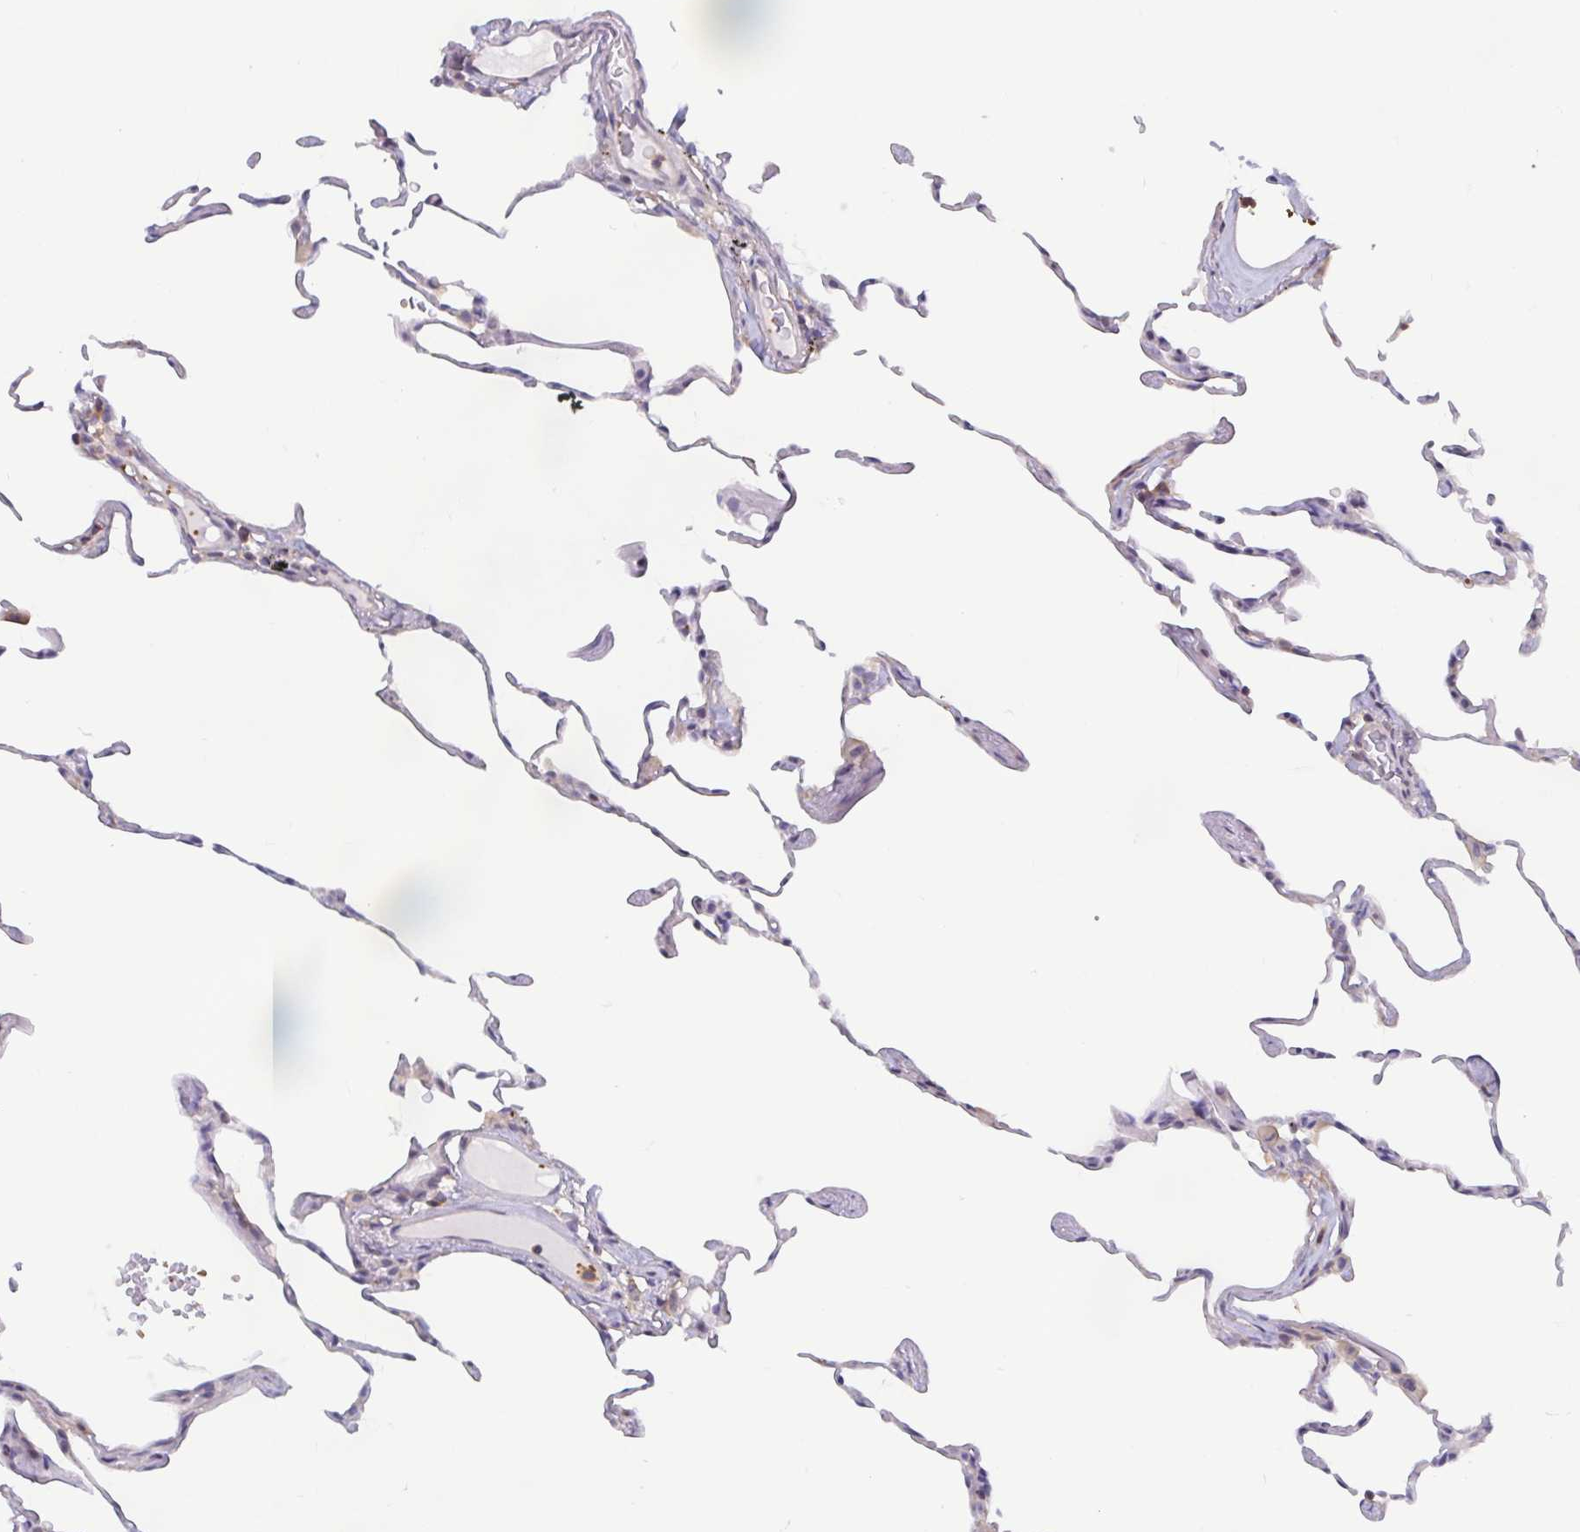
{"staining": {"intensity": "negative", "quantity": "none", "location": "none"}, "tissue": "lung", "cell_type": "Alveolar cells", "image_type": "normal", "snomed": [{"axis": "morphology", "description": "Normal tissue, NOS"}, {"axis": "topography", "description": "Lung"}], "caption": "Immunohistochemical staining of benign lung demonstrates no significant staining in alveolar cells.", "gene": "LRRC38", "patient": {"sex": "female", "age": 57}}